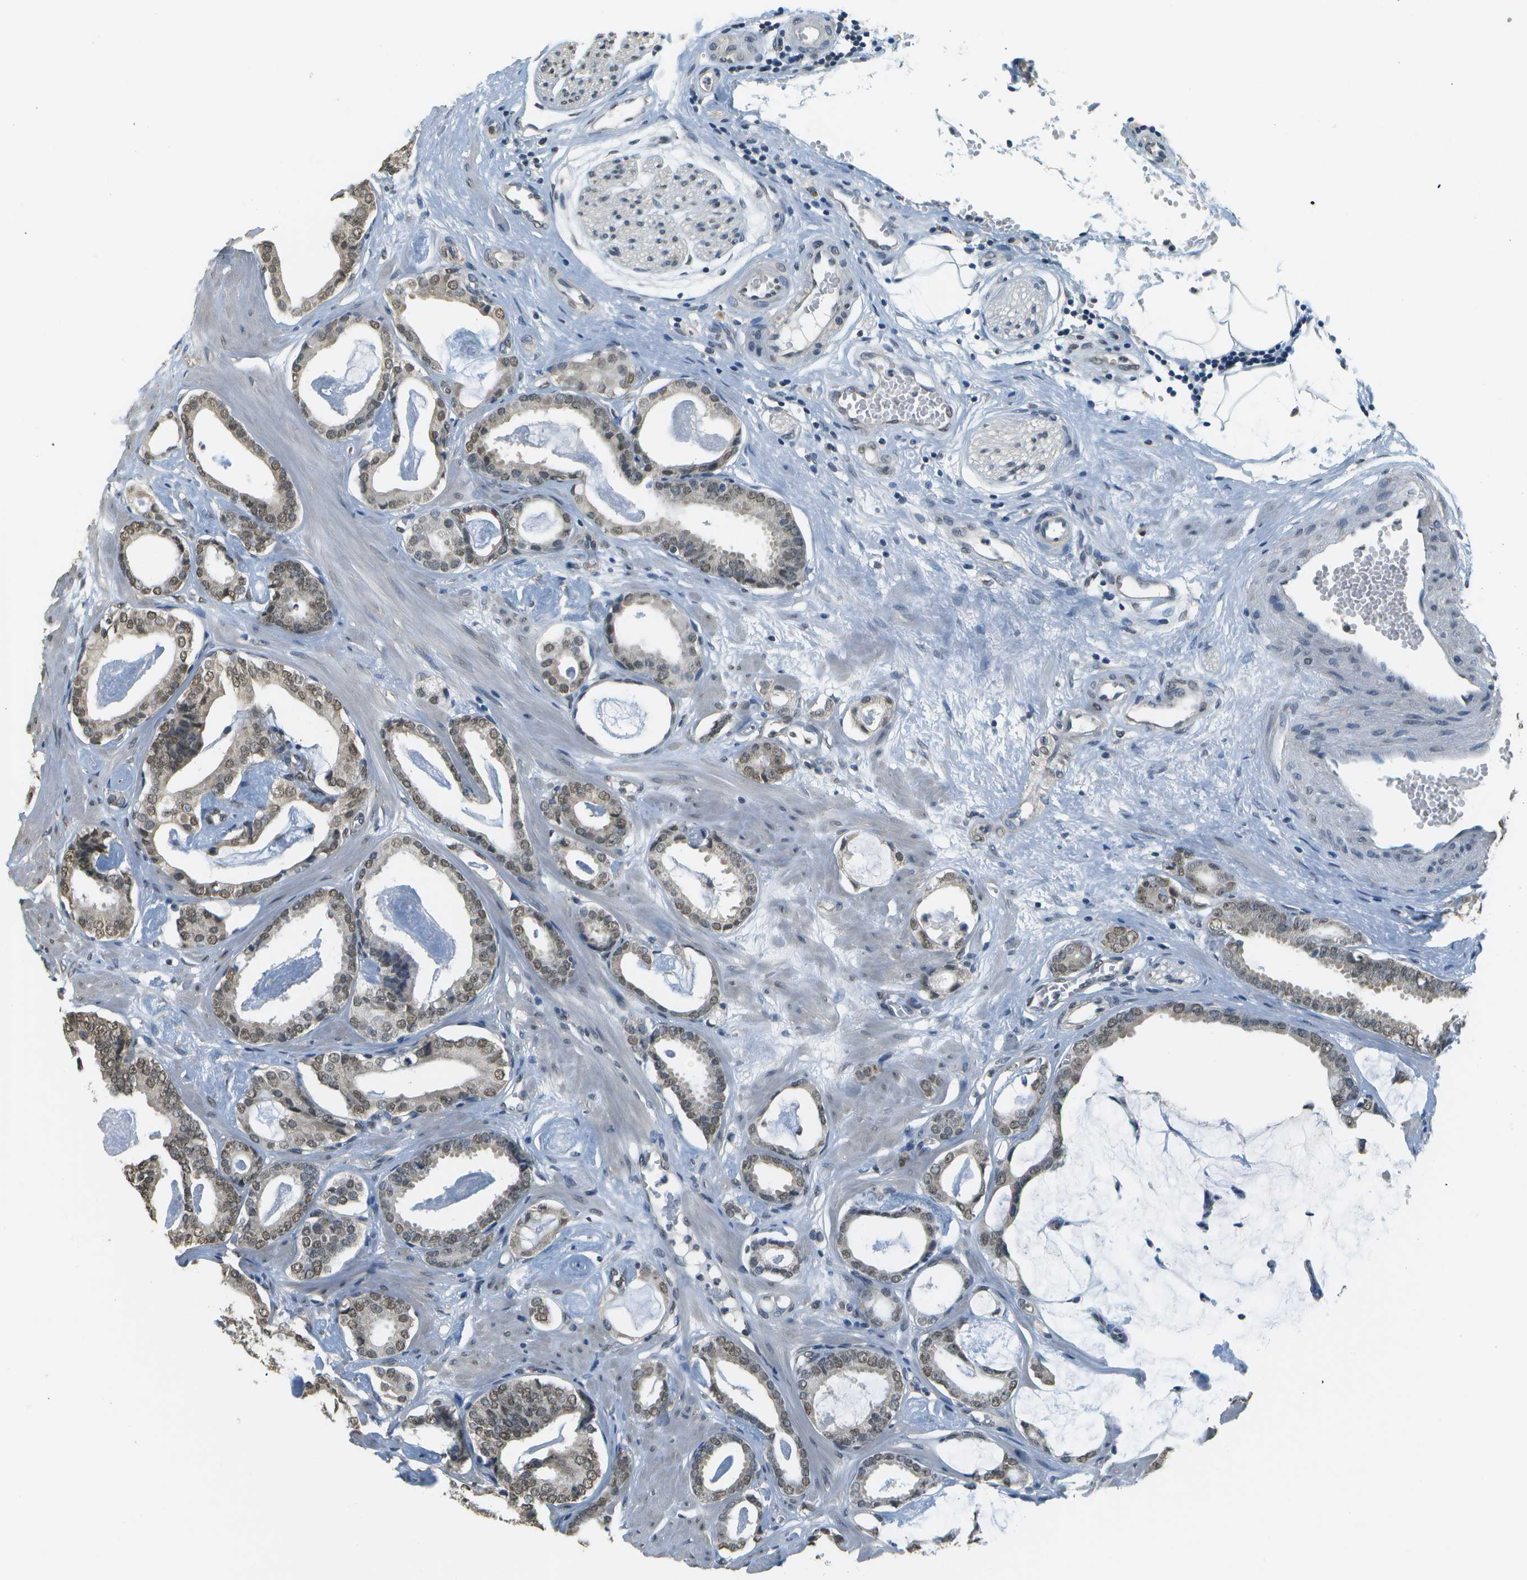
{"staining": {"intensity": "weak", "quantity": ">75%", "location": "nuclear"}, "tissue": "prostate cancer", "cell_type": "Tumor cells", "image_type": "cancer", "snomed": [{"axis": "morphology", "description": "Adenocarcinoma, Low grade"}, {"axis": "topography", "description": "Prostate"}], "caption": "Immunohistochemical staining of human prostate low-grade adenocarcinoma demonstrates weak nuclear protein expression in about >75% of tumor cells. Using DAB (brown) and hematoxylin (blue) stains, captured at high magnification using brightfield microscopy.", "gene": "ABL2", "patient": {"sex": "male", "age": 53}}